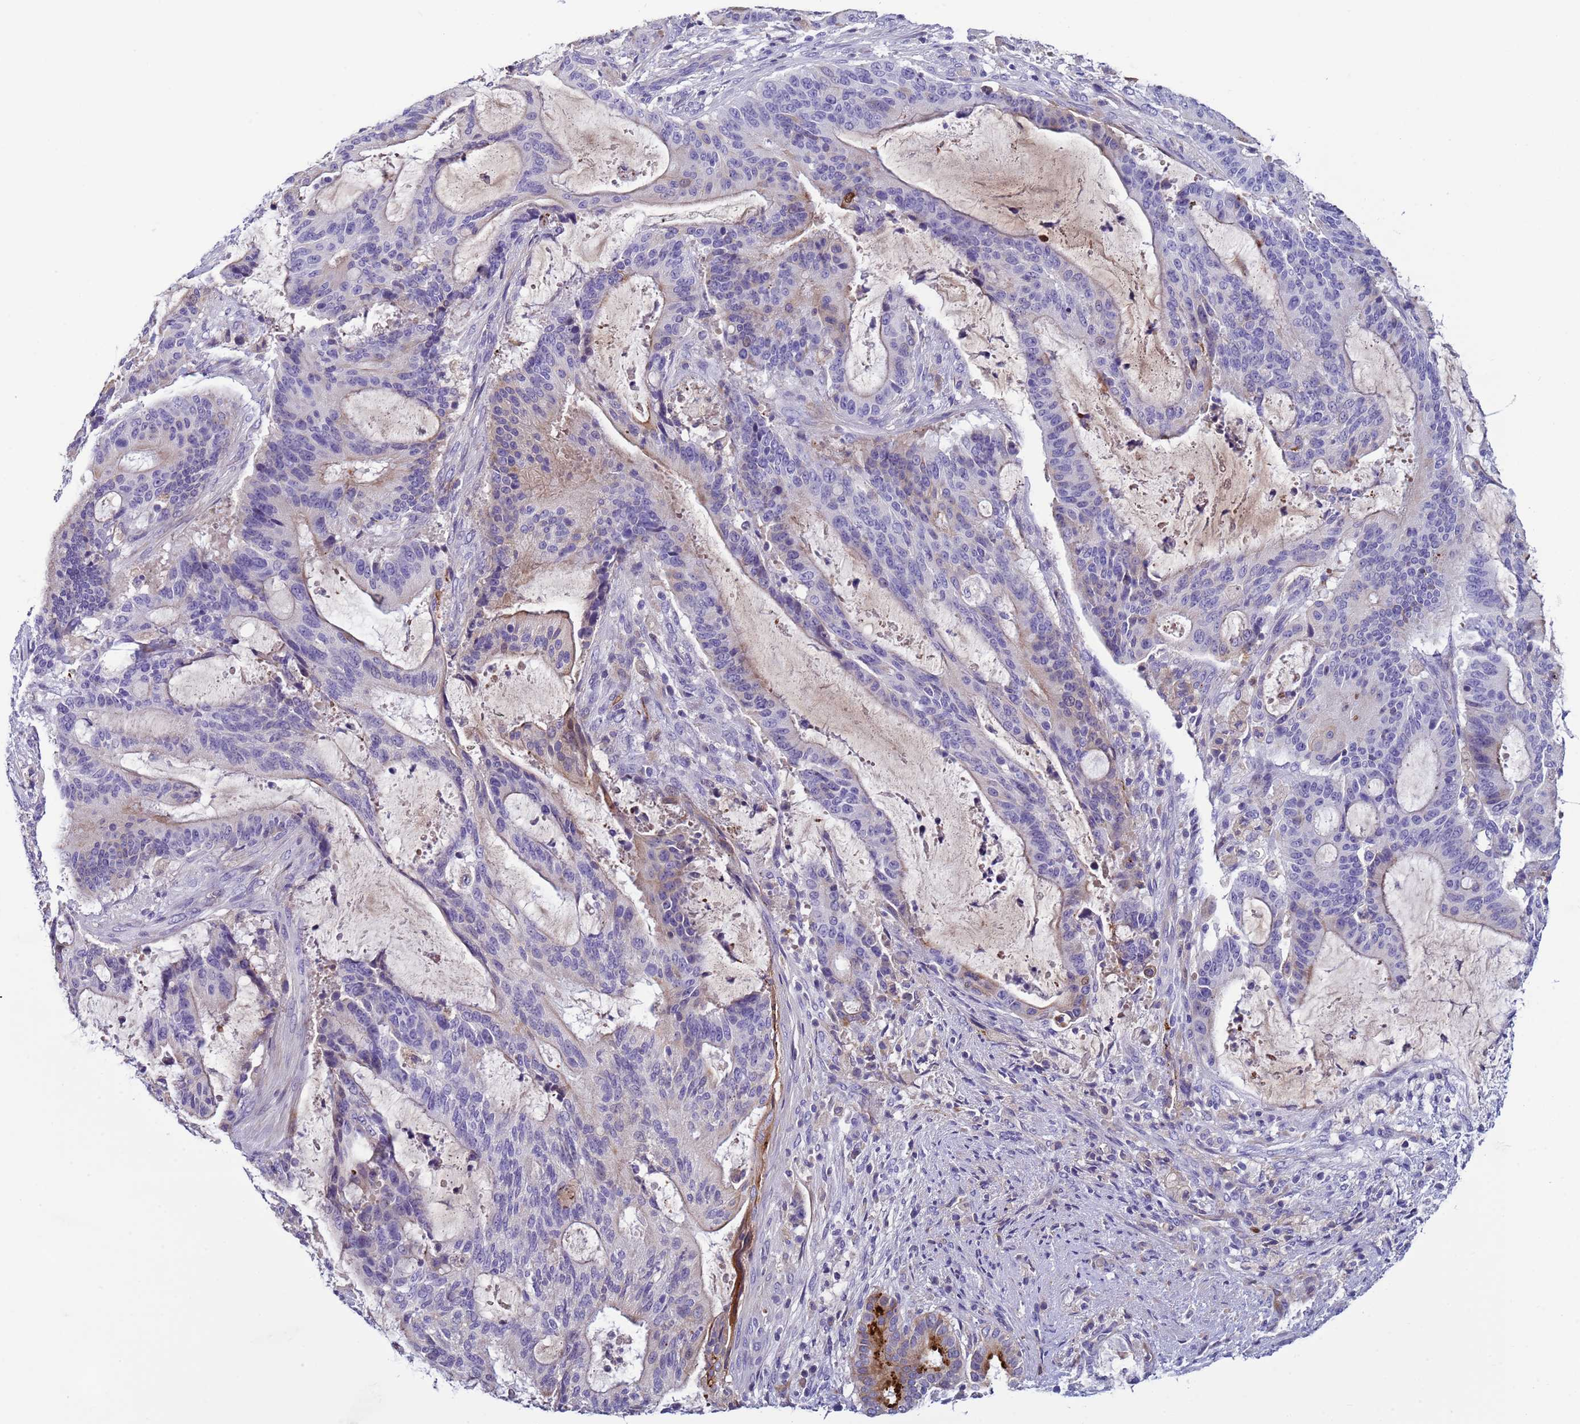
{"staining": {"intensity": "negative", "quantity": "none", "location": "none"}, "tissue": "liver cancer", "cell_type": "Tumor cells", "image_type": "cancer", "snomed": [{"axis": "morphology", "description": "Normal tissue, NOS"}, {"axis": "morphology", "description": "Cholangiocarcinoma"}, {"axis": "topography", "description": "Liver"}, {"axis": "topography", "description": "Peripheral nerve tissue"}], "caption": "IHC of human liver cancer (cholangiocarcinoma) demonstrates no expression in tumor cells.", "gene": "TRIM51", "patient": {"sex": "female", "age": 73}}